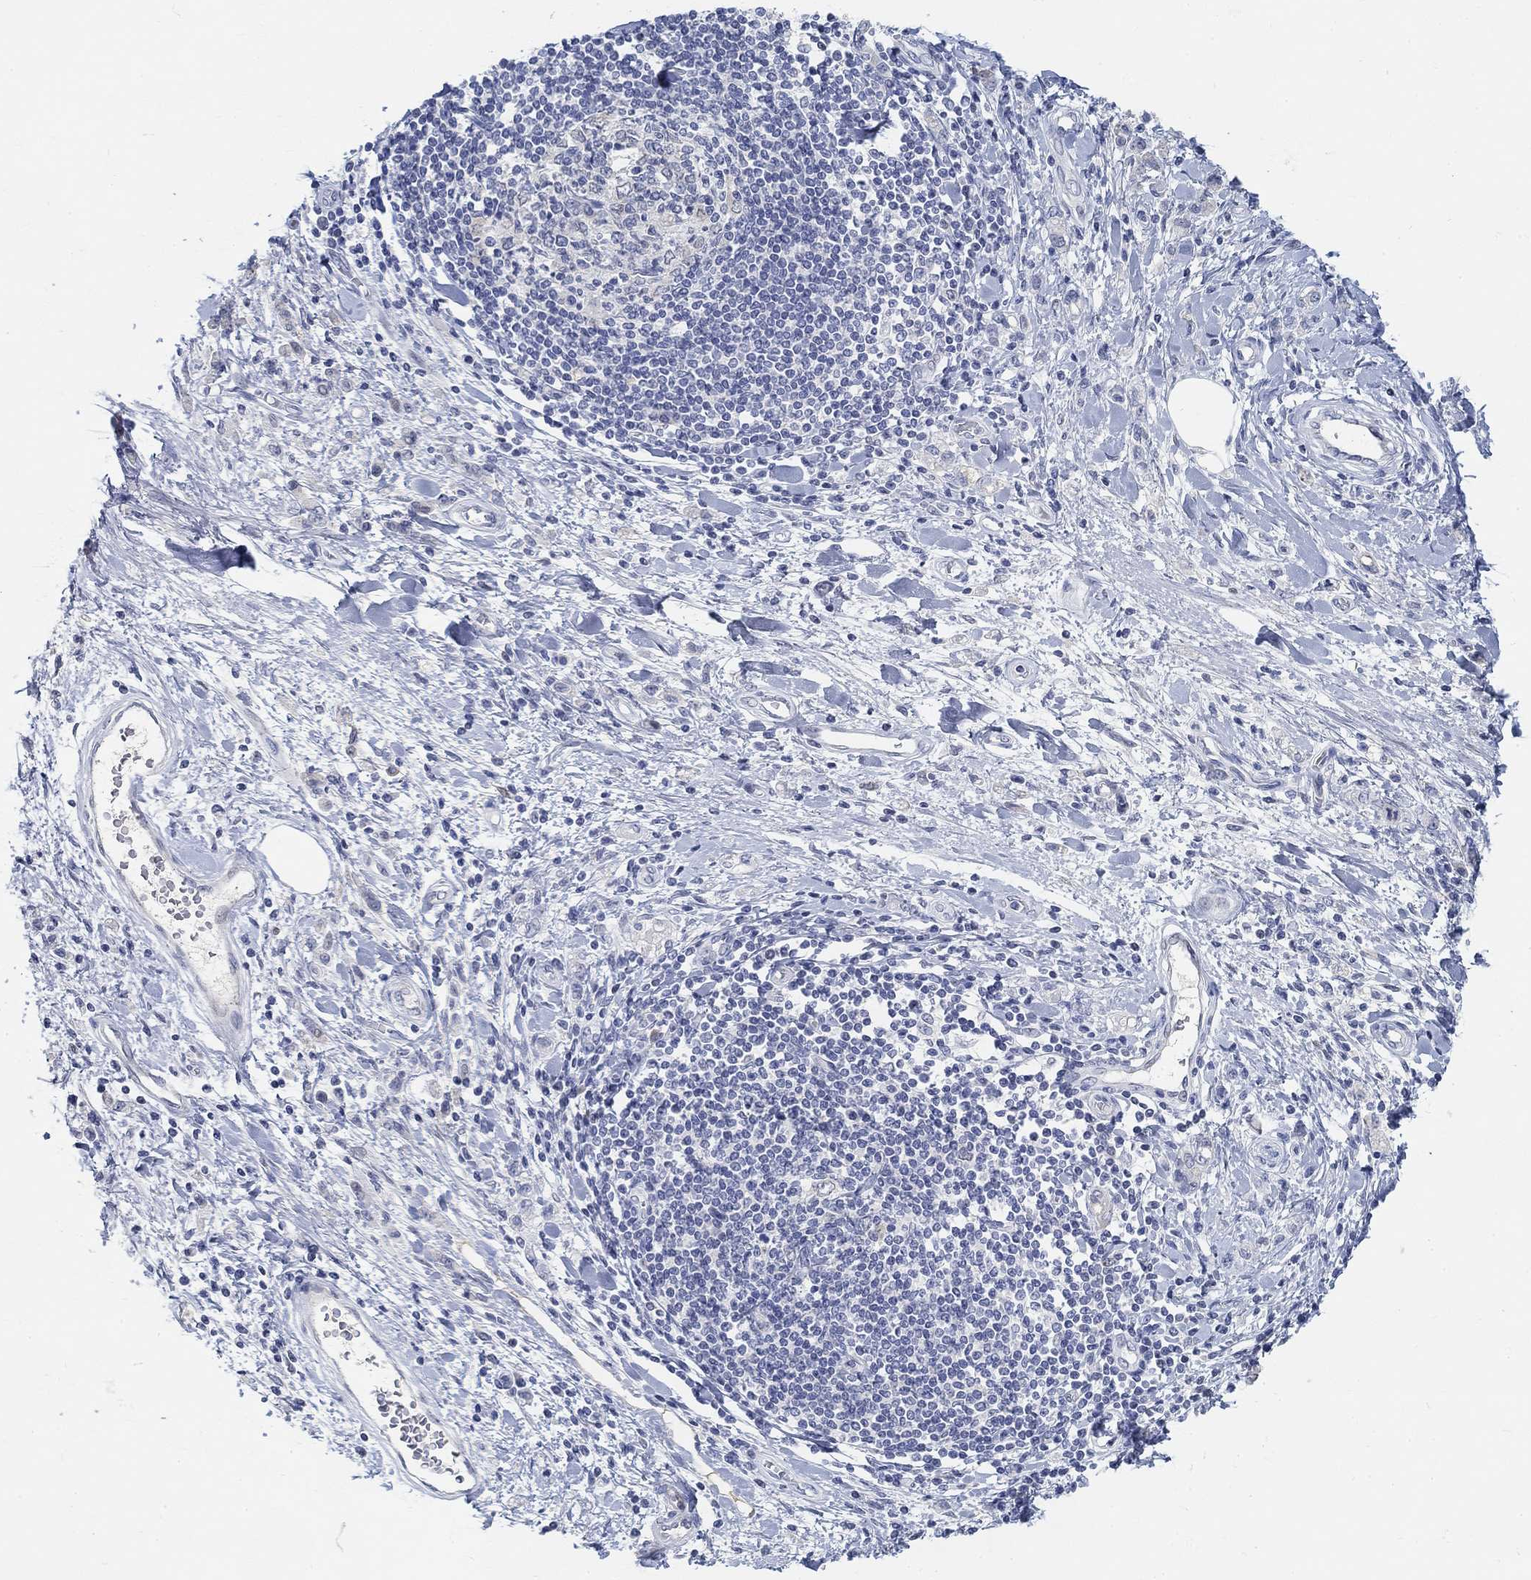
{"staining": {"intensity": "negative", "quantity": "none", "location": "none"}, "tissue": "stomach cancer", "cell_type": "Tumor cells", "image_type": "cancer", "snomed": [{"axis": "morphology", "description": "Adenocarcinoma, NOS"}, {"axis": "topography", "description": "Stomach"}], "caption": "IHC image of human stomach cancer (adenocarcinoma) stained for a protein (brown), which exhibits no staining in tumor cells.", "gene": "SNTG2", "patient": {"sex": "male", "age": 77}}